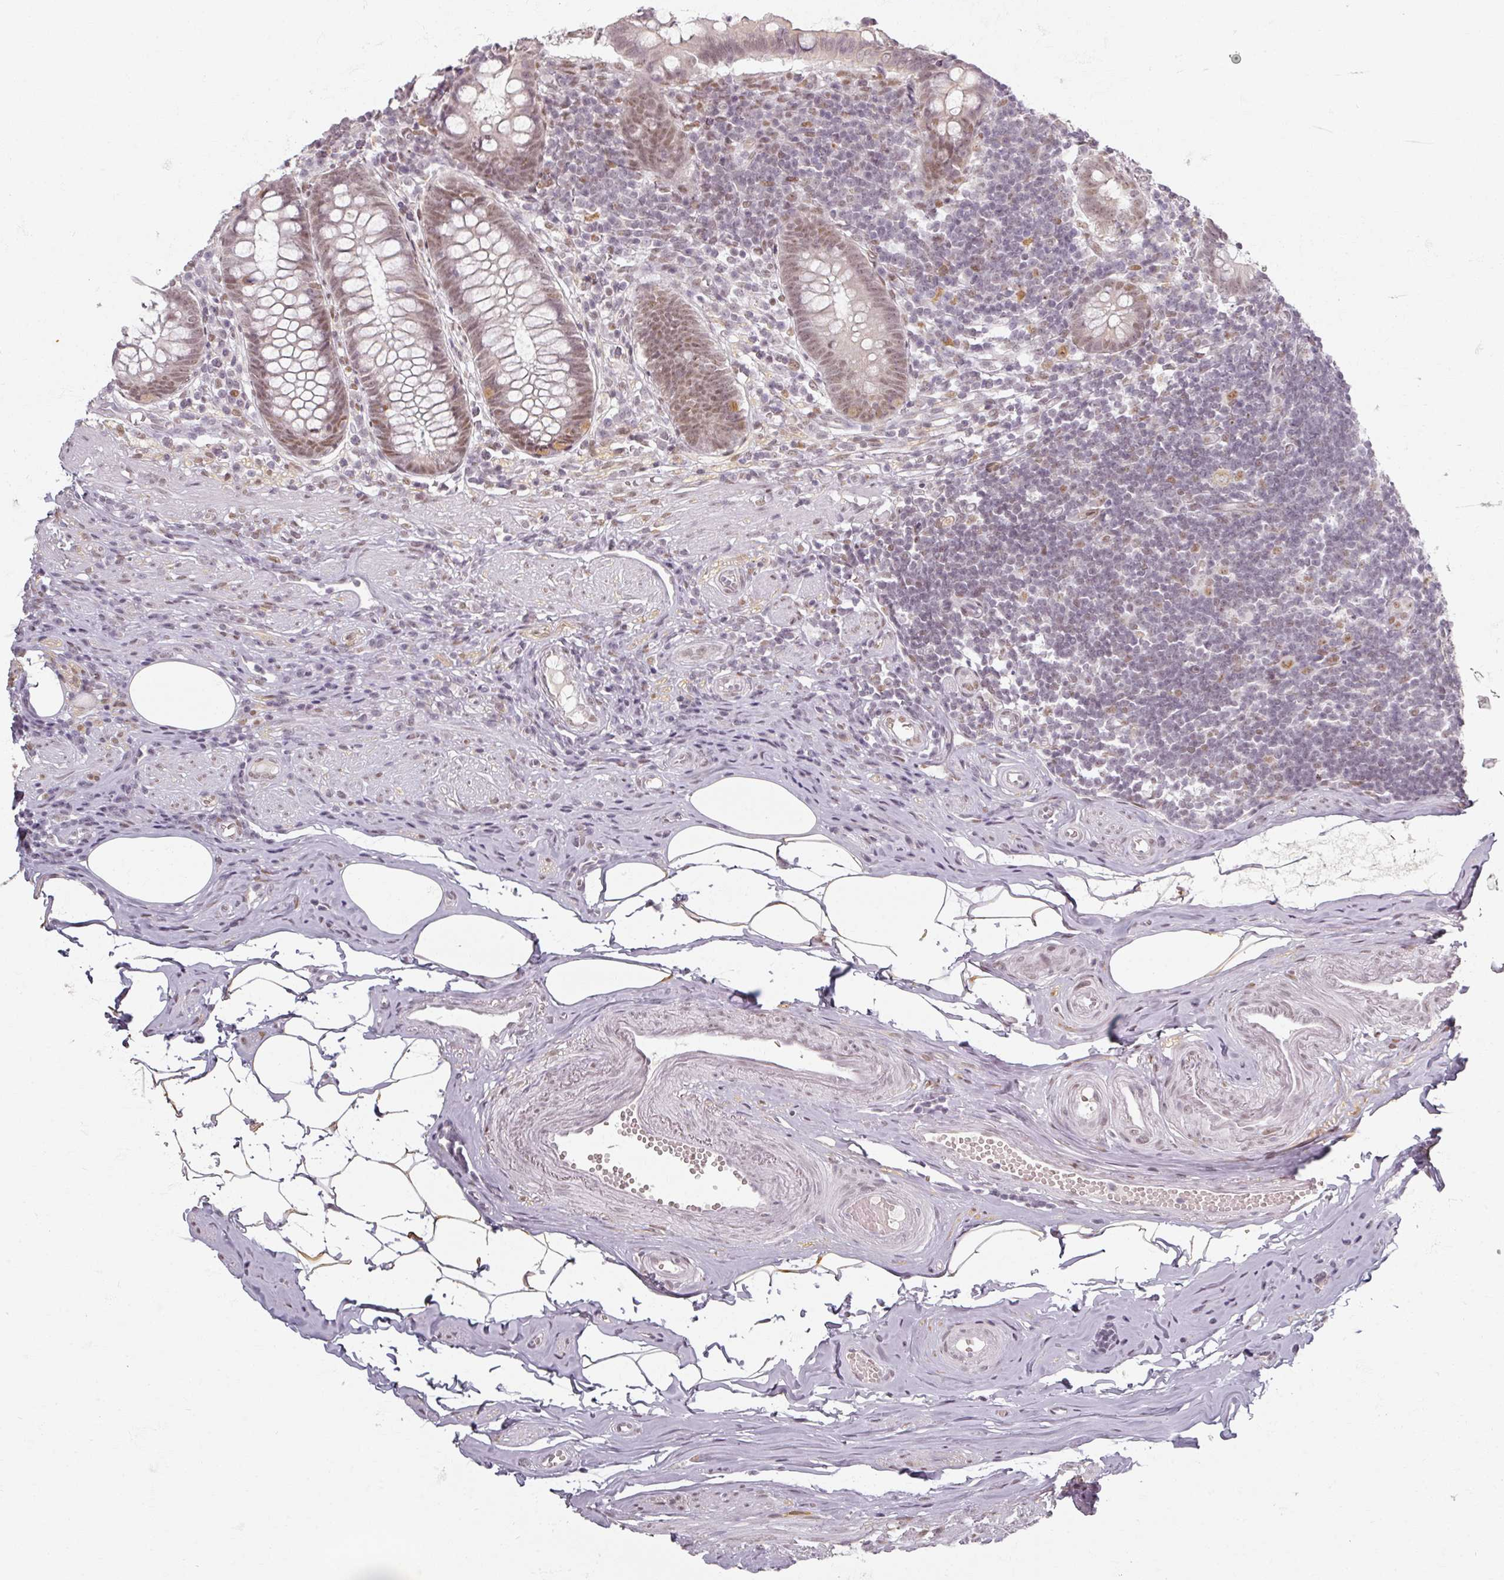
{"staining": {"intensity": "moderate", "quantity": "<25%", "location": "nuclear"}, "tissue": "appendix", "cell_type": "Glandular cells", "image_type": "normal", "snomed": [{"axis": "morphology", "description": "Normal tissue, NOS"}, {"axis": "topography", "description": "Appendix"}], "caption": "Unremarkable appendix displays moderate nuclear staining in approximately <25% of glandular cells, visualized by immunohistochemistry.", "gene": "RIPOR3", "patient": {"sex": "female", "age": 56}}